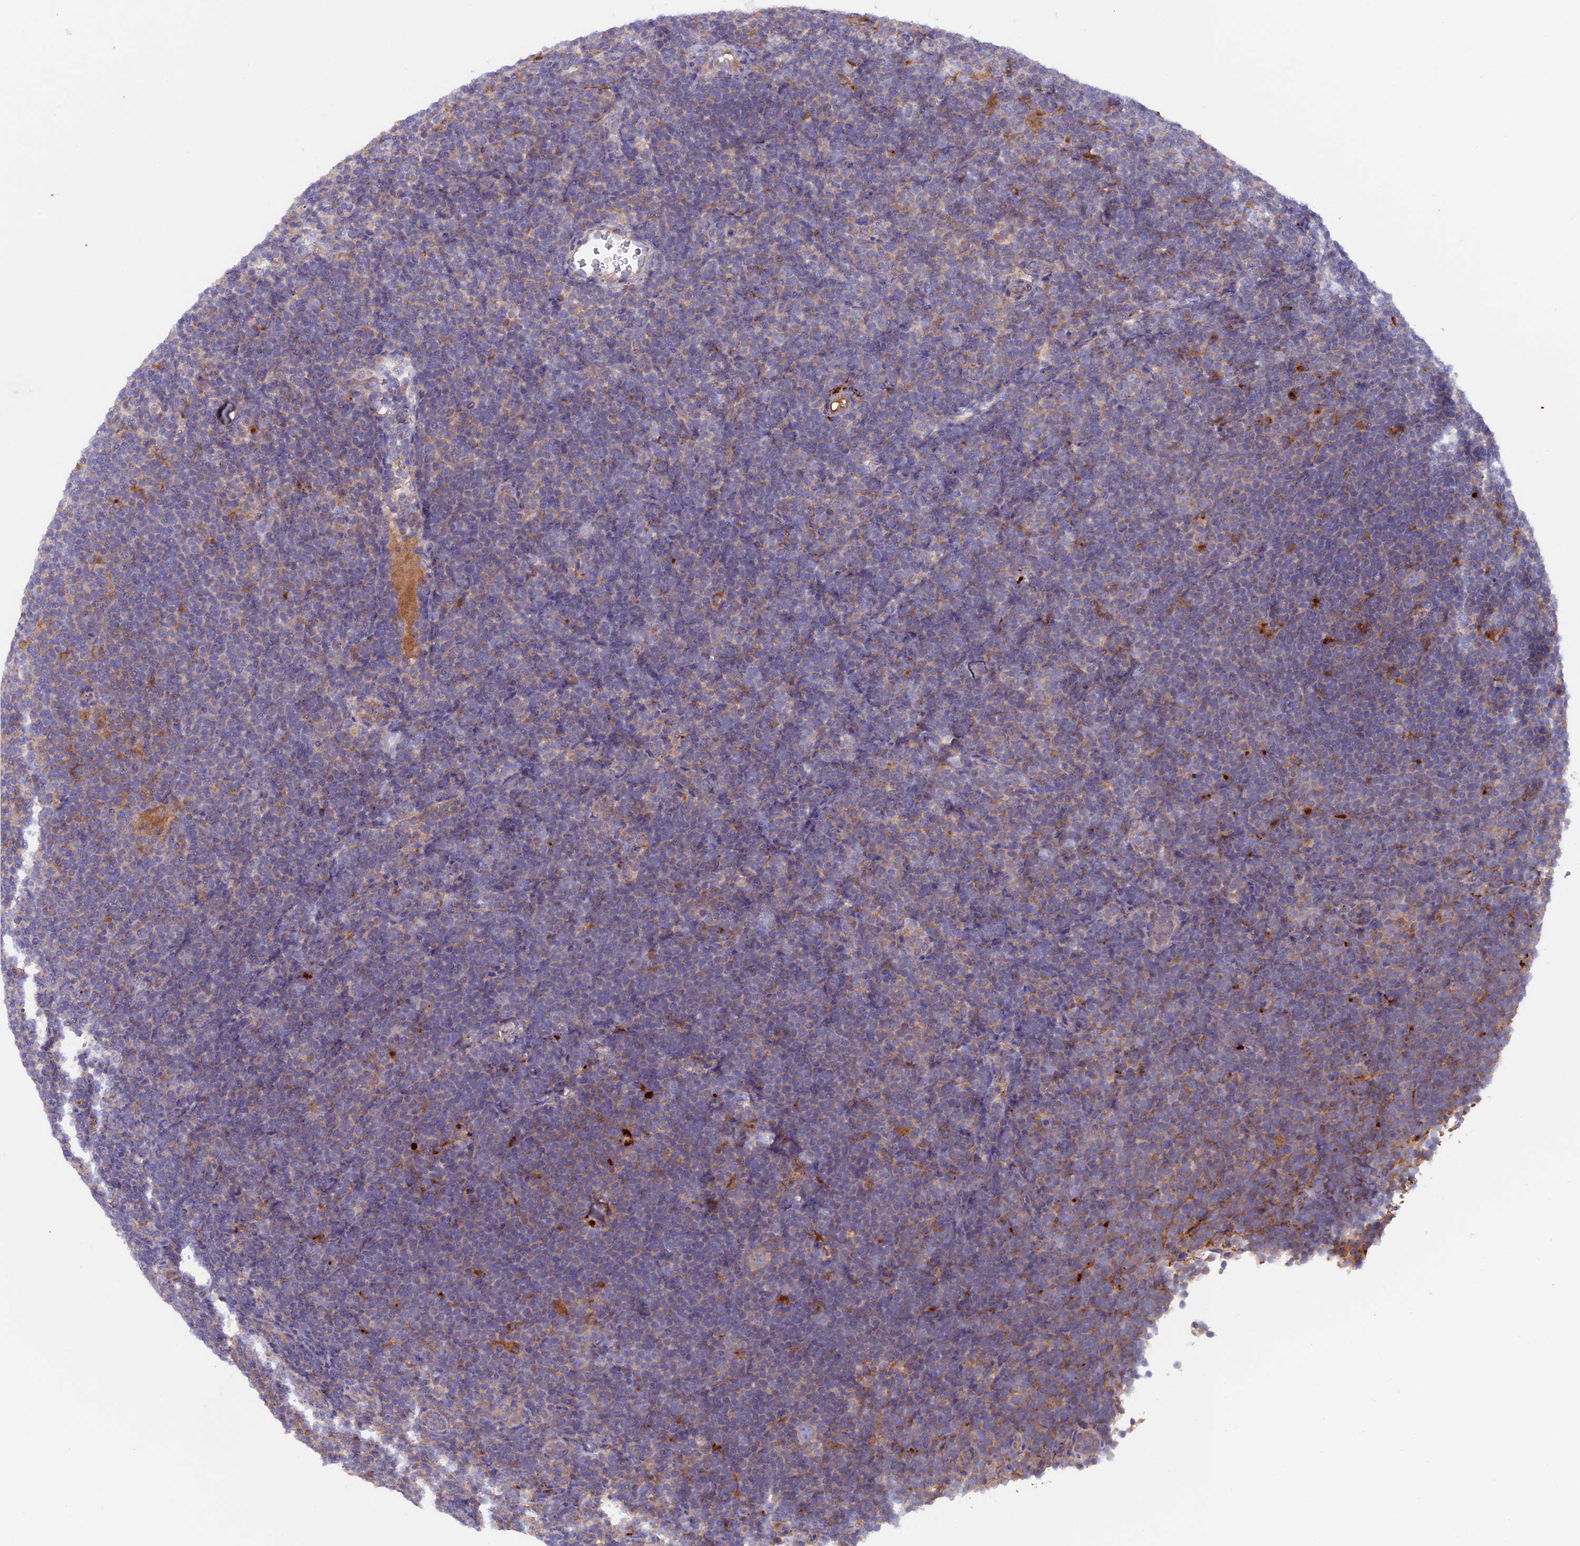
{"staining": {"intensity": "negative", "quantity": "none", "location": "none"}, "tissue": "lymphoma", "cell_type": "Tumor cells", "image_type": "cancer", "snomed": [{"axis": "morphology", "description": "Hodgkin's disease, NOS"}, {"axis": "topography", "description": "Lymph node"}], "caption": "Immunohistochemical staining of lymphoma demonstrates no significant expression in tumor cells.", "gene": "PTPN9", "patient": {"sex": "female", "age": 57}}